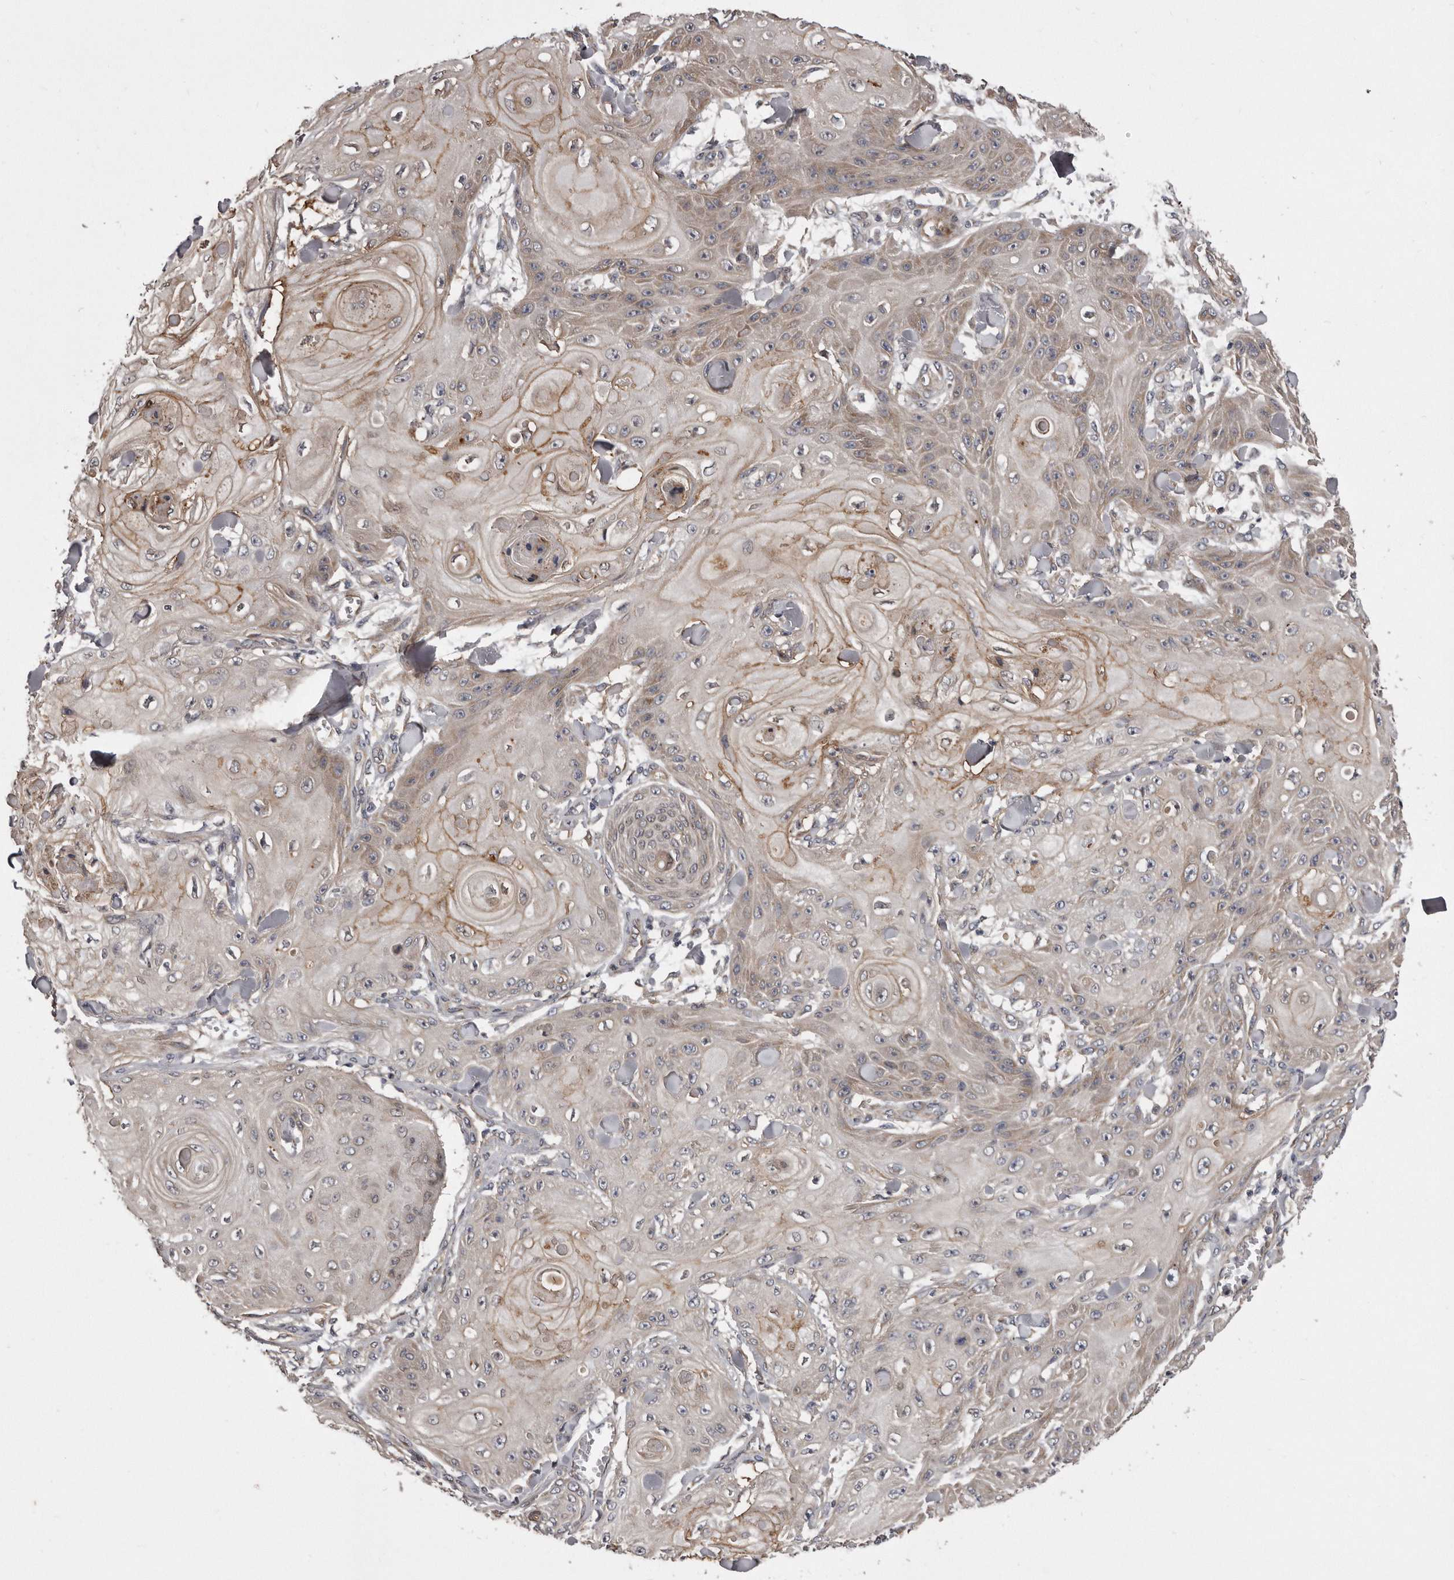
{"staining": {"intensity": "weak", "quantity": "25%-75%", "location": "cytoplasmic/membranous"}, "tissue": "skin cancer", "cell_type": "Tumor cells", "image_type": "cancer", "snomed": [{"axis": "morphology", "description": "Squamous cell carcinoma, NOS"}, {"axis": "topography", "description": "Skin"}], "caption": "This photomicrograph reveals squamous cell carcinoma (skin) stained with immunohistochemistry to label a protein in brown. The cytoplasmic/membranous of tumor cells show weak positivity for the protein. Nuclei are counter-stained blue.", "gene": "ARMCX1", "patient": {"sex": "male", "age": 74}}